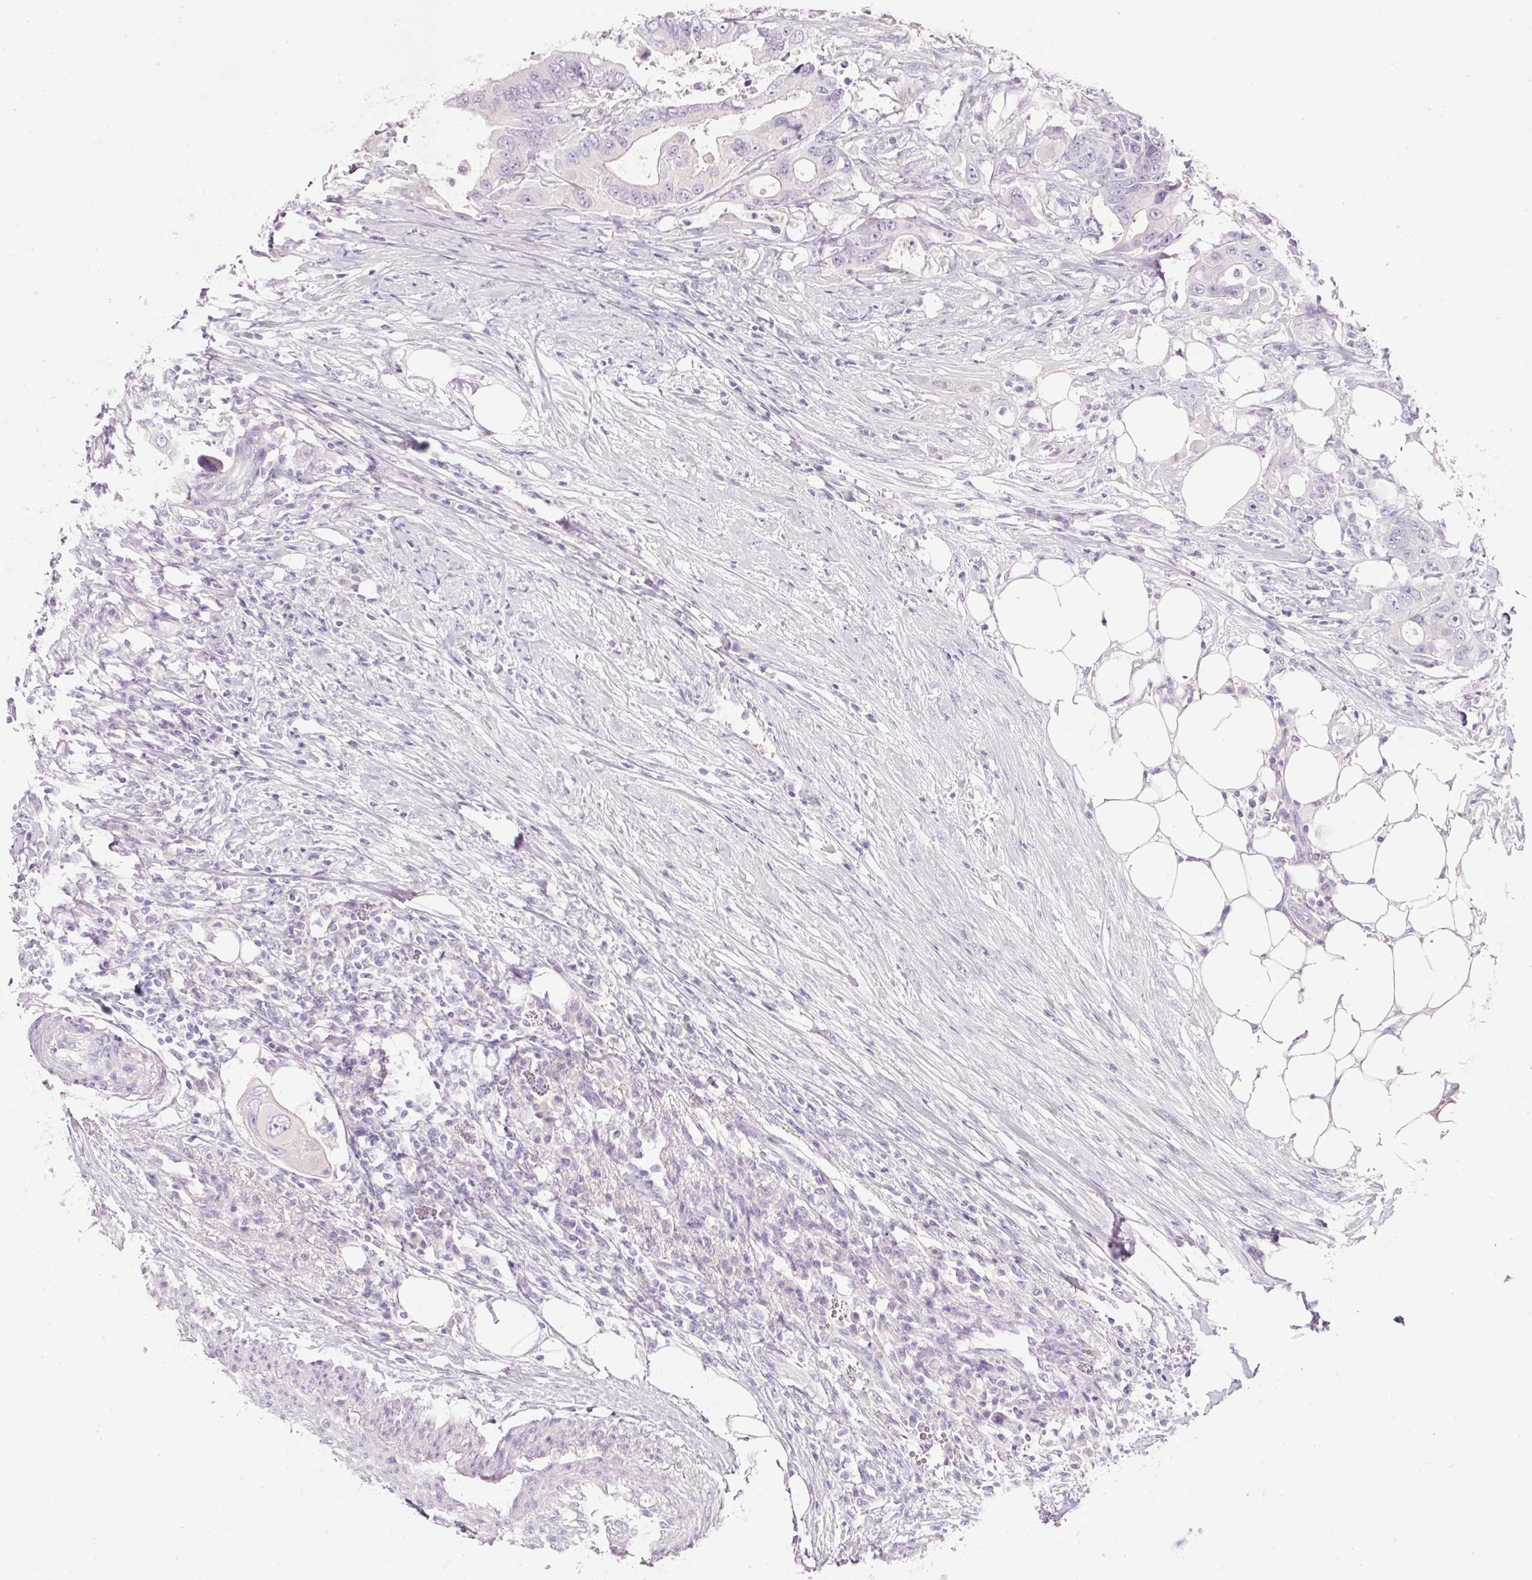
{"staining": {"intensity": "negative", "quantity": "none", "location": "none"}, "tissue": "colorectal cancer", "cell_type": "Tumor cells", "image_type": "cancer", "snomed": [{"axis": "morphology", "description": "Adenocarcinoma, NOS"}, {"axis": "topography", "description": "Colon"}], "caption": "DAB immunohistochemical staining of human colorectal adenocarcinoma shows no significant expression in tumor cells.", "gene": "SLC2A2", "patient": {"sex": "male", "age": 71}}